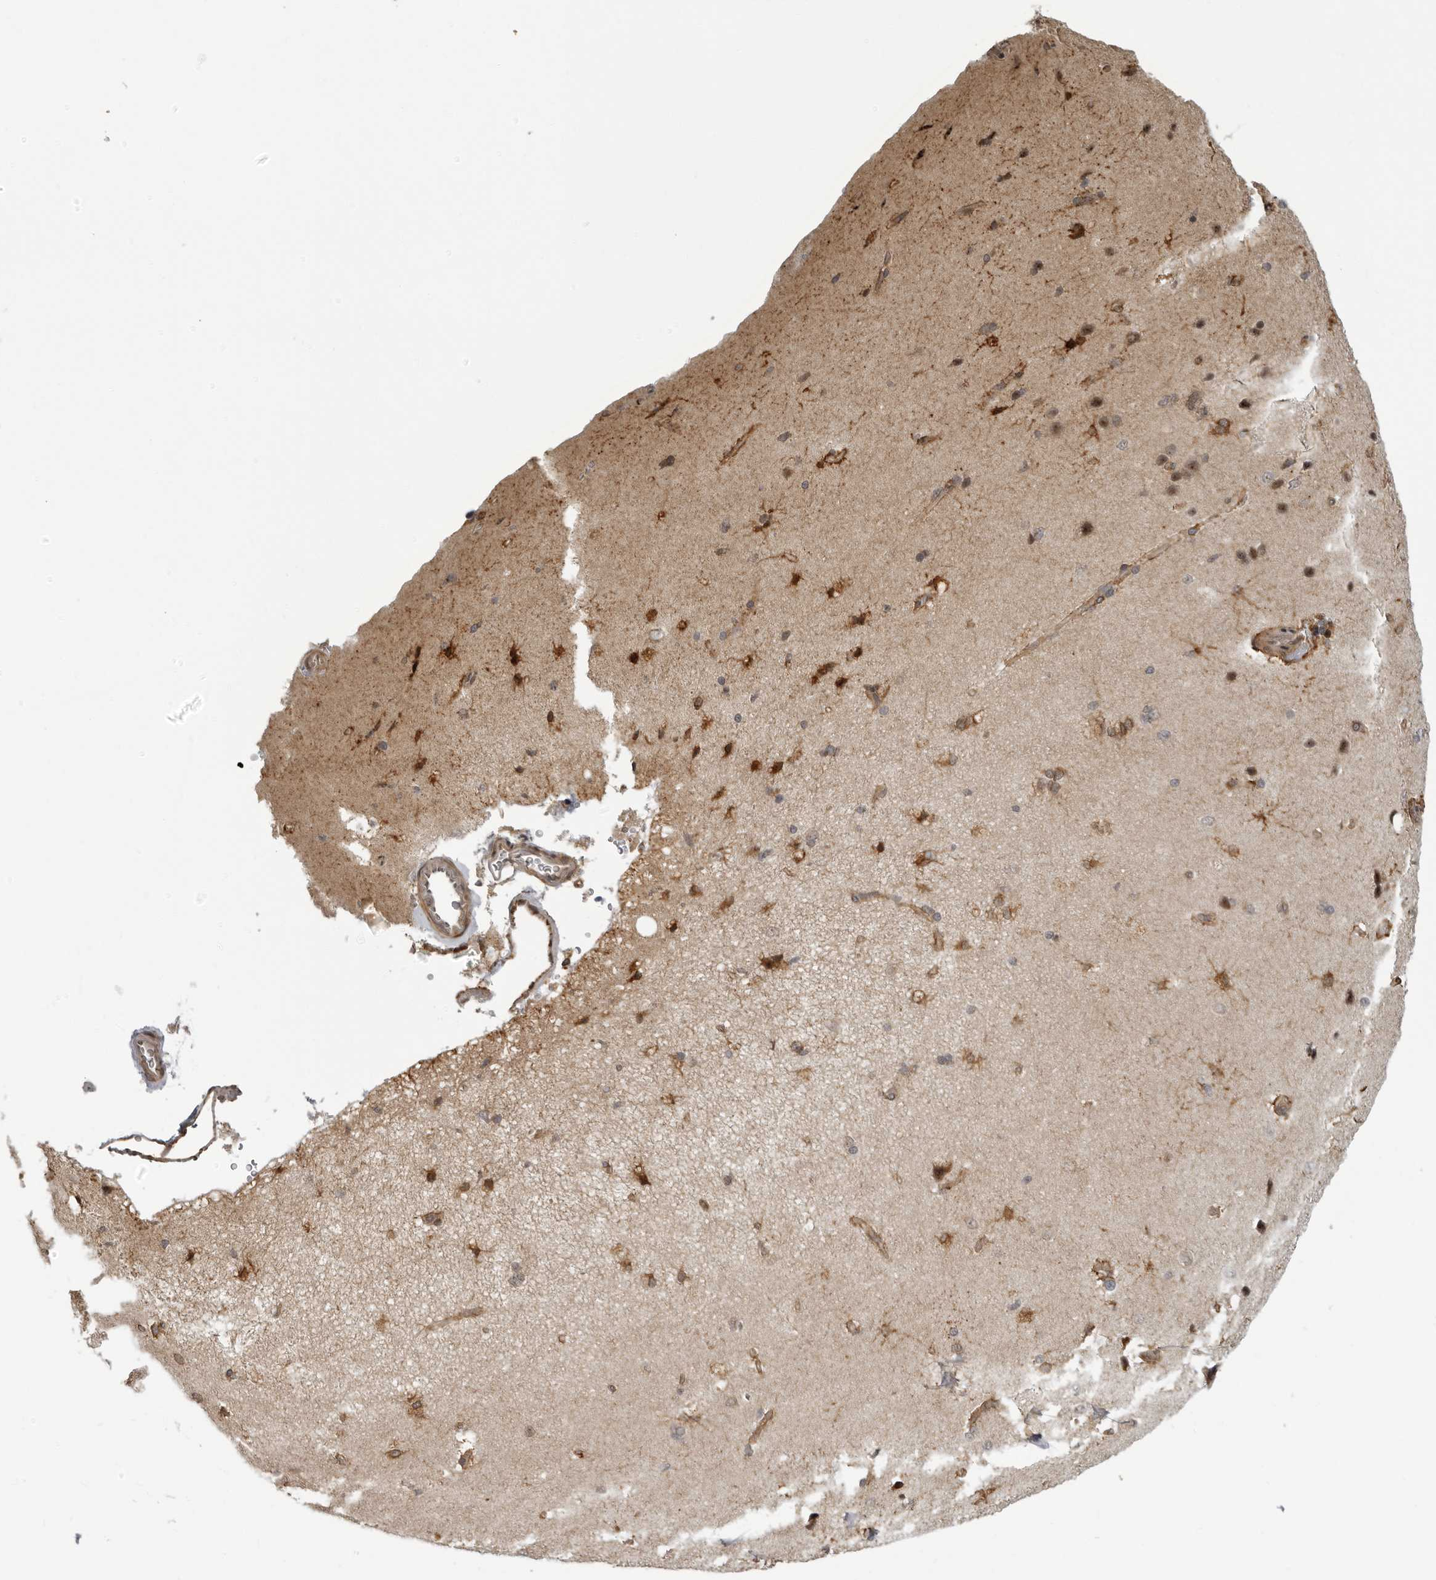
{"staining": {"intensity": "moderate", "quantity": ">75%", "location": "cytoplasmic/membranous"}, "tissue": "cerebral cortex", "cell_type": "Endothelial cells", "image_type": "normal", "snomed": [{"axis": "morphology", "description": "Normal tissue, NOS"}, {"axis": "topography", "description": "Cerebral cortex"}], "caption": "Protein staining by immunohistochemistry (IHC) displays moderate cytoplasmic/membranous expression in about >75% of endothelial cells in unremarkable cerebral cortex.", "gene": "DNAH14", "patient": {"sex": "male", "age": 62}}